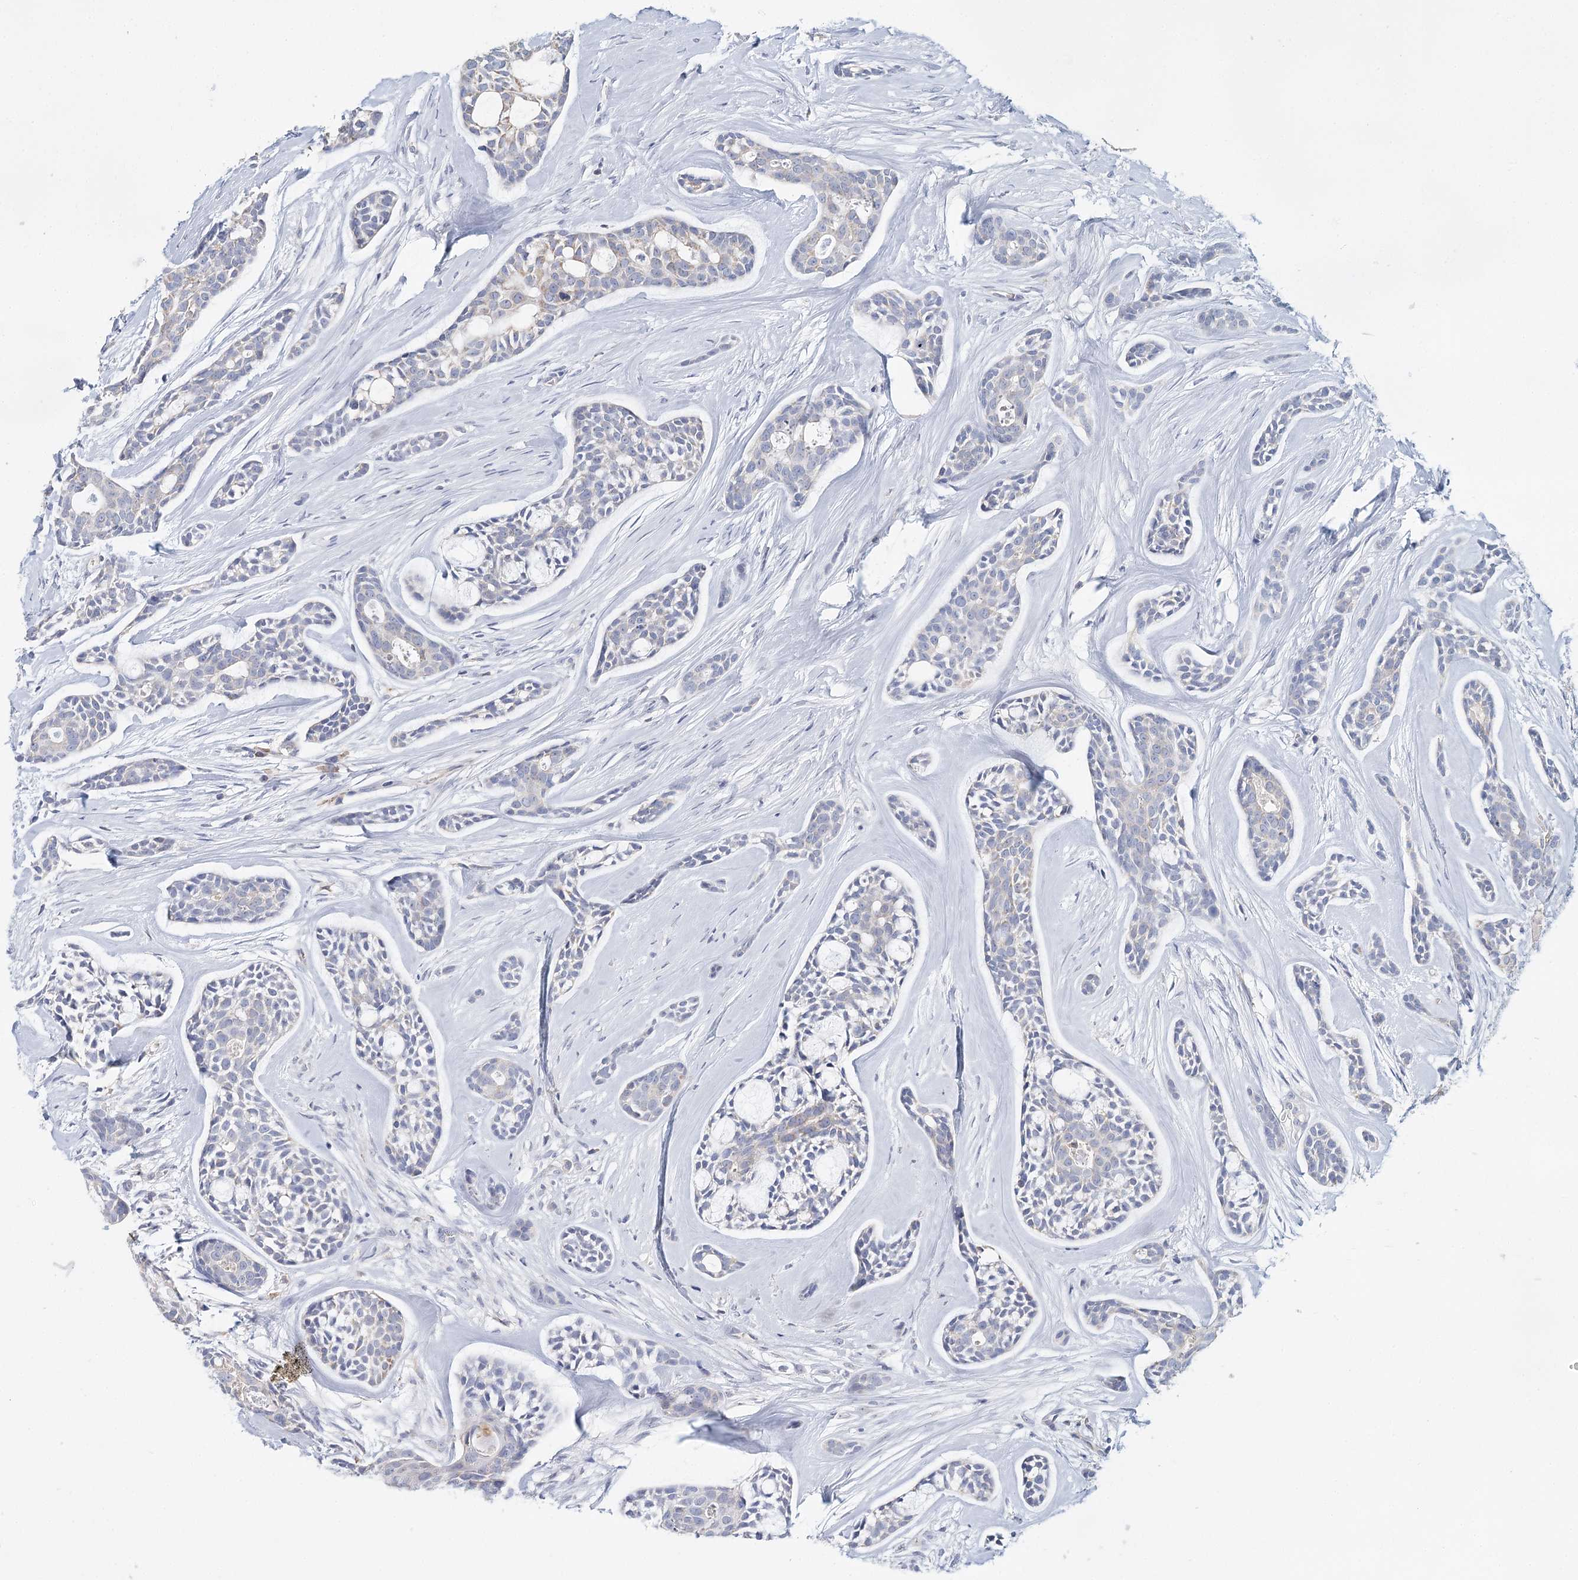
{"staining": {"intensity": "negative", "quantity": "none", "location": "none"}, "tissue": "head and neck cancer", "cell_type": "Tumor cells", "image_type": "cancer", "snomed": [{"axis": "morphology", "description": "Adenocarcinoma, NOS"}, {"axis": "topography", "description": "Subcutis"}, {"axis": "topography", "description": "Head-Neck"}], "caption": "Immunohistochemical staining of head and neck cancer (adenocarcinoma) demonstrates no significant staining in tumor cells. (IHC, brightfield microscopy, high magnification).", "gene": "ARHGAP44", "patient": {"sex": "female", "age": 73}}